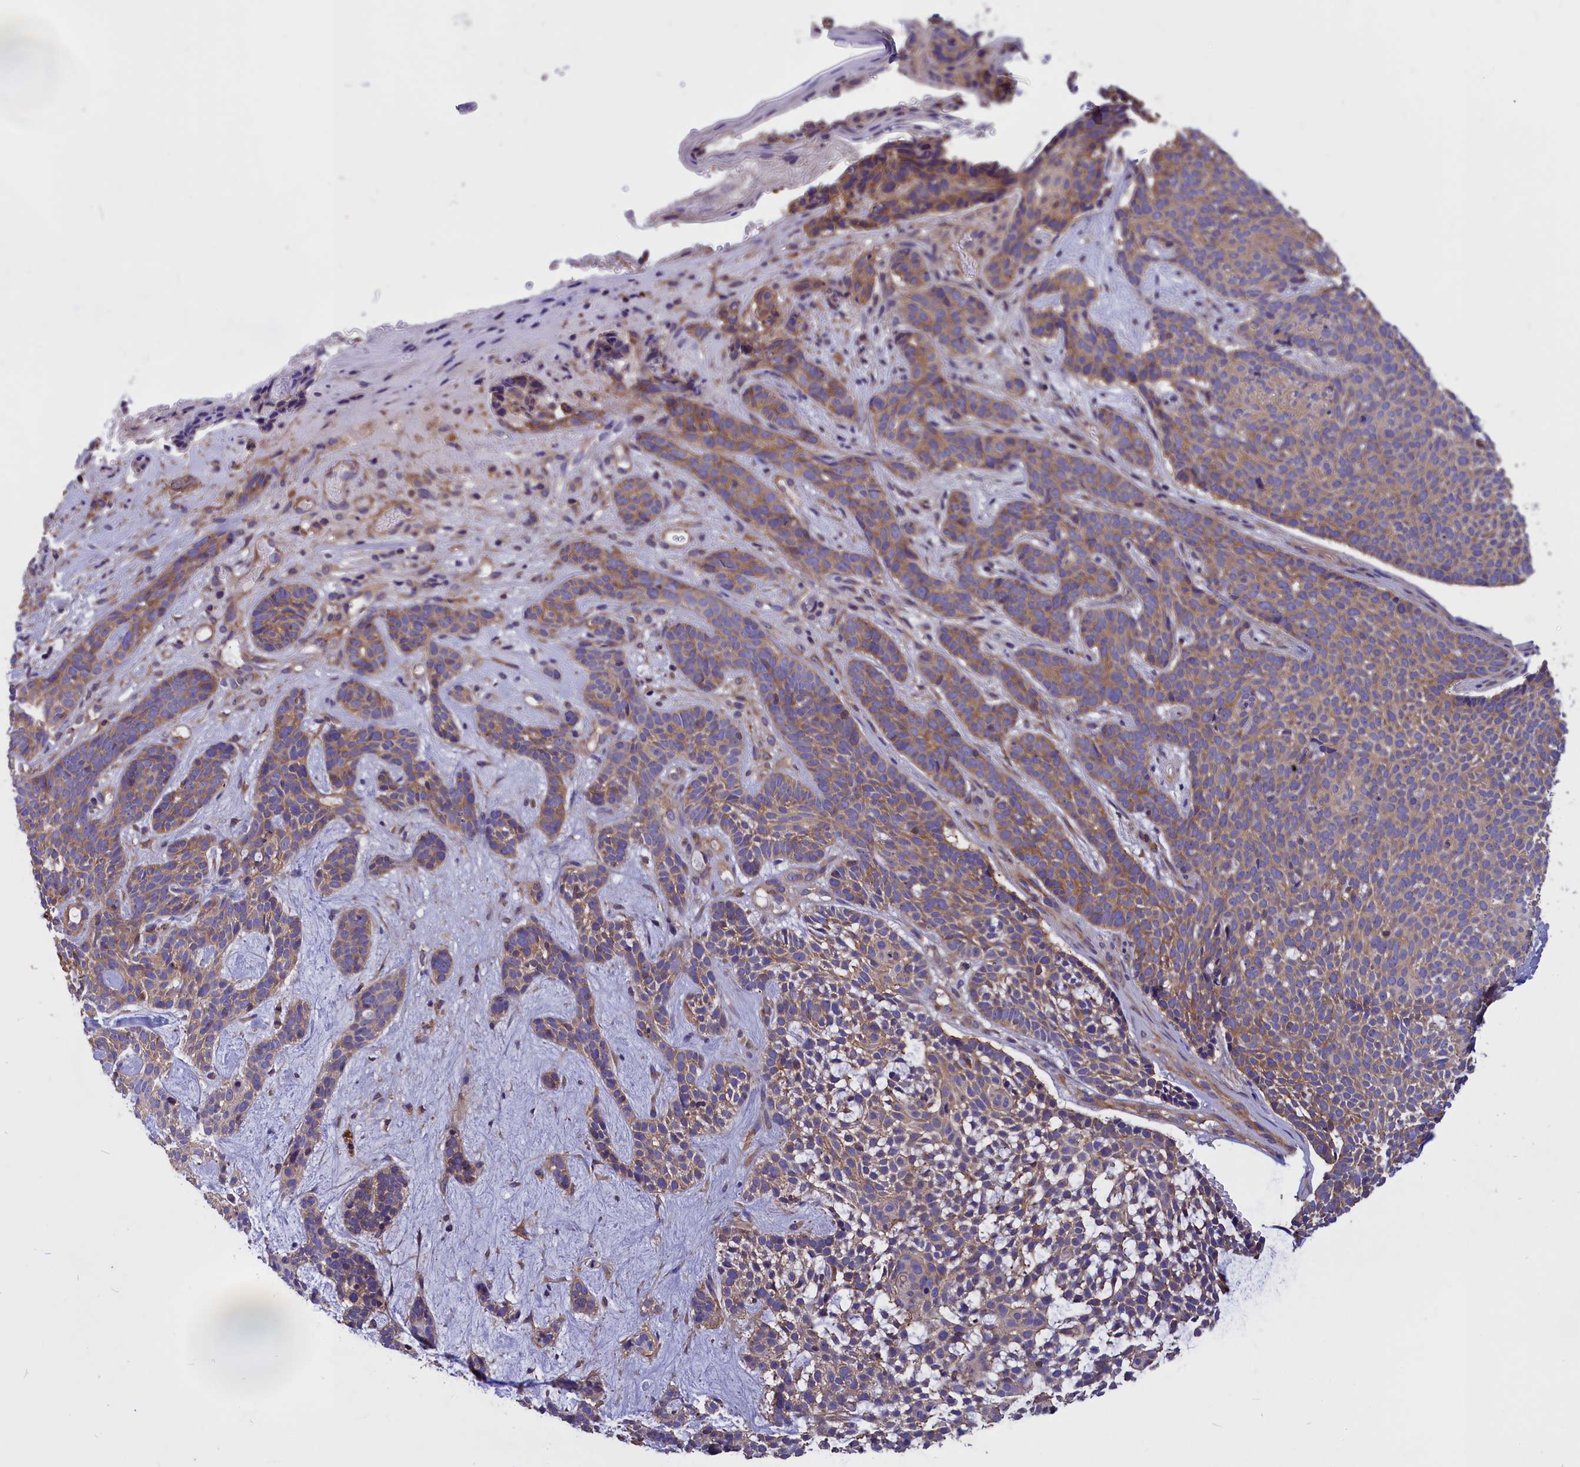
{"staining": {"intensity": "moderate", "quantity": ">75%", "location": "cytoplasmic/membranous"}, "tissue": "skin cancer", "cell_type": "Tumor cells", "image_type": "cancer", "snomed": [{"axis": "morphology", "description": "Basal cell carcinoma"}, {"axis": "topography", "description": "Skin"}], "caption": "Immunohistochemistry of skin basal cell carcinoma reveals medium levels of moderate cytoplasmic/membranous expression in approximately >75% of tumor cells.", "gene": "AMDHD2", "patient": {"sex": "male", "age": 71}}